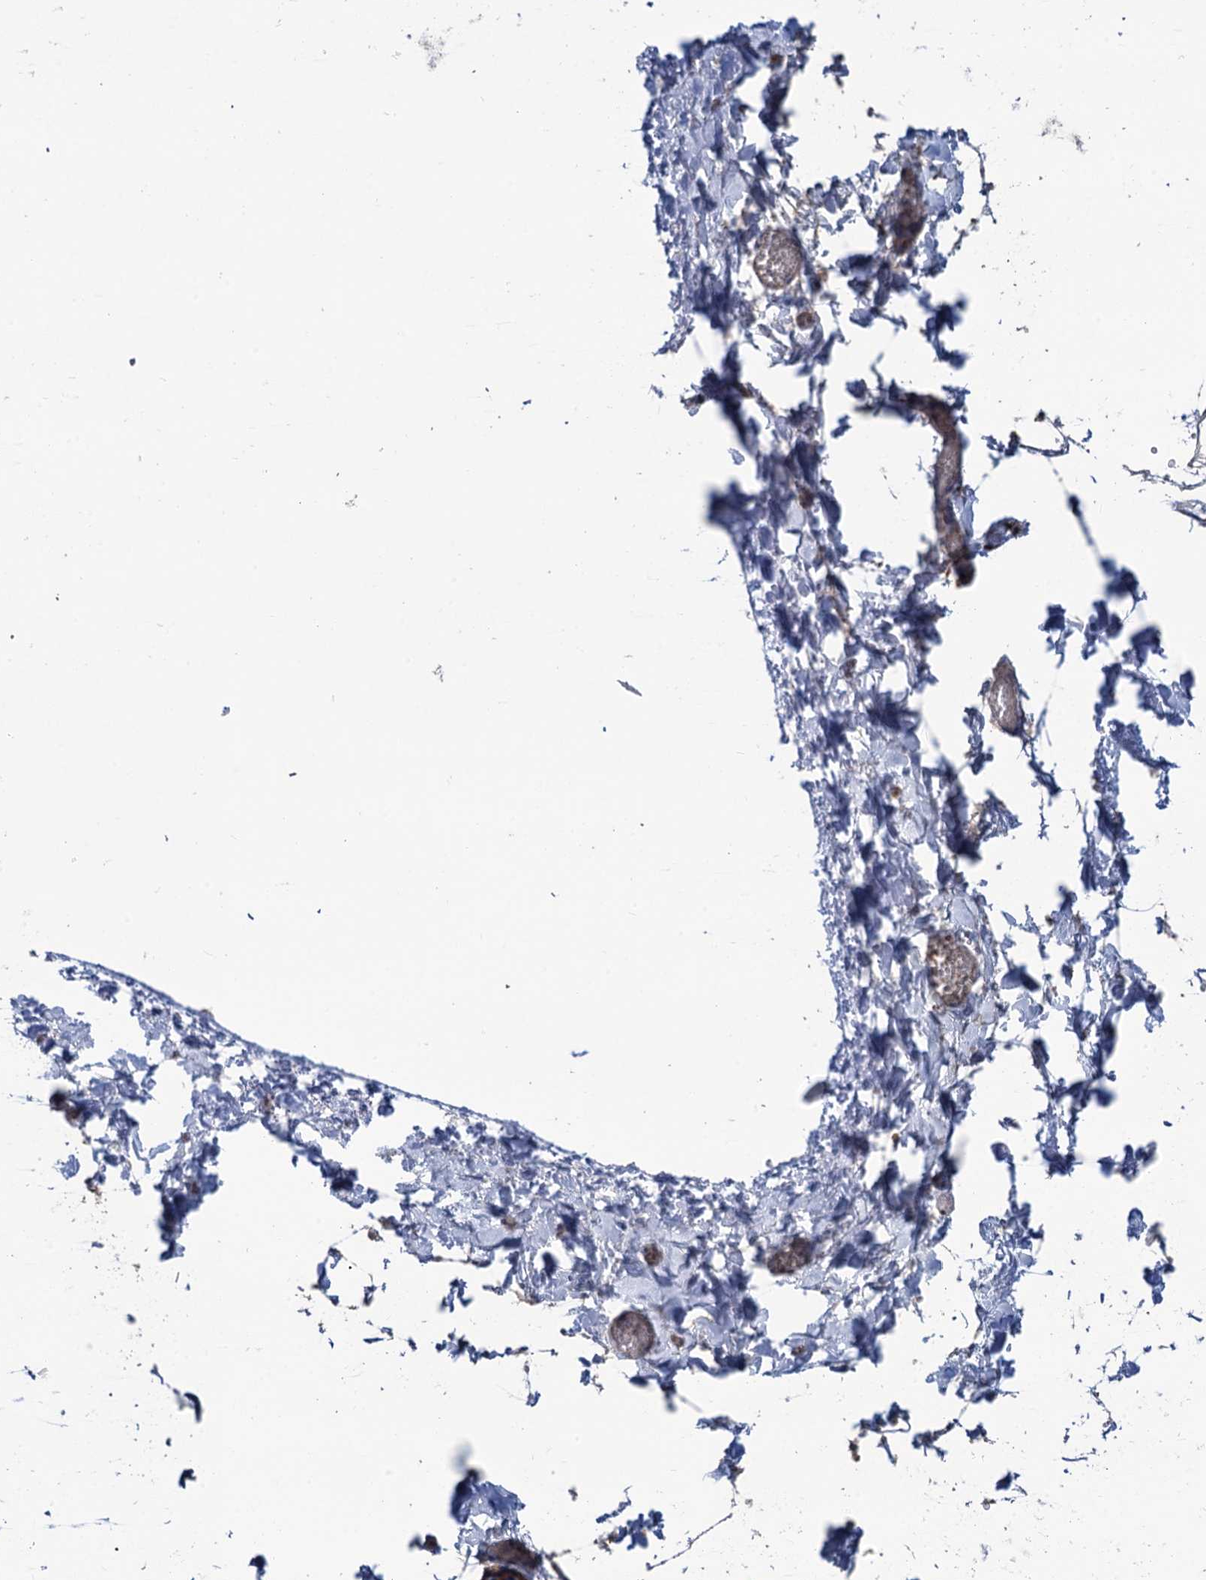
{"staining": {"intensity": "strong", "quantity": ">75%", "location": "nuclear"}, "tissue": "adipose tissue", "cell_type": "Adipocytes", "image_type": "normal", "snomed": [{"axis": "morphology", "description": "Normal tissue, NOS"}, {"axis": "topography", "description": "Gallbladder"}, {"axis": "topography", "description": "Peripheral nerve tissue"}], "caption": "A high amount of strong nuclear positivity is present in about >75% of adipocytes in unremarkable adipose tissue. The staining was performed using DAB (3,3'-diaminobenzidine) to visualize the protein expression in brown, while the nuclei were stained in blue with hematoxylin (Magnification: 20x).", "gene": "RASSF4", "patient": {"sex": "male", "age": 38}}